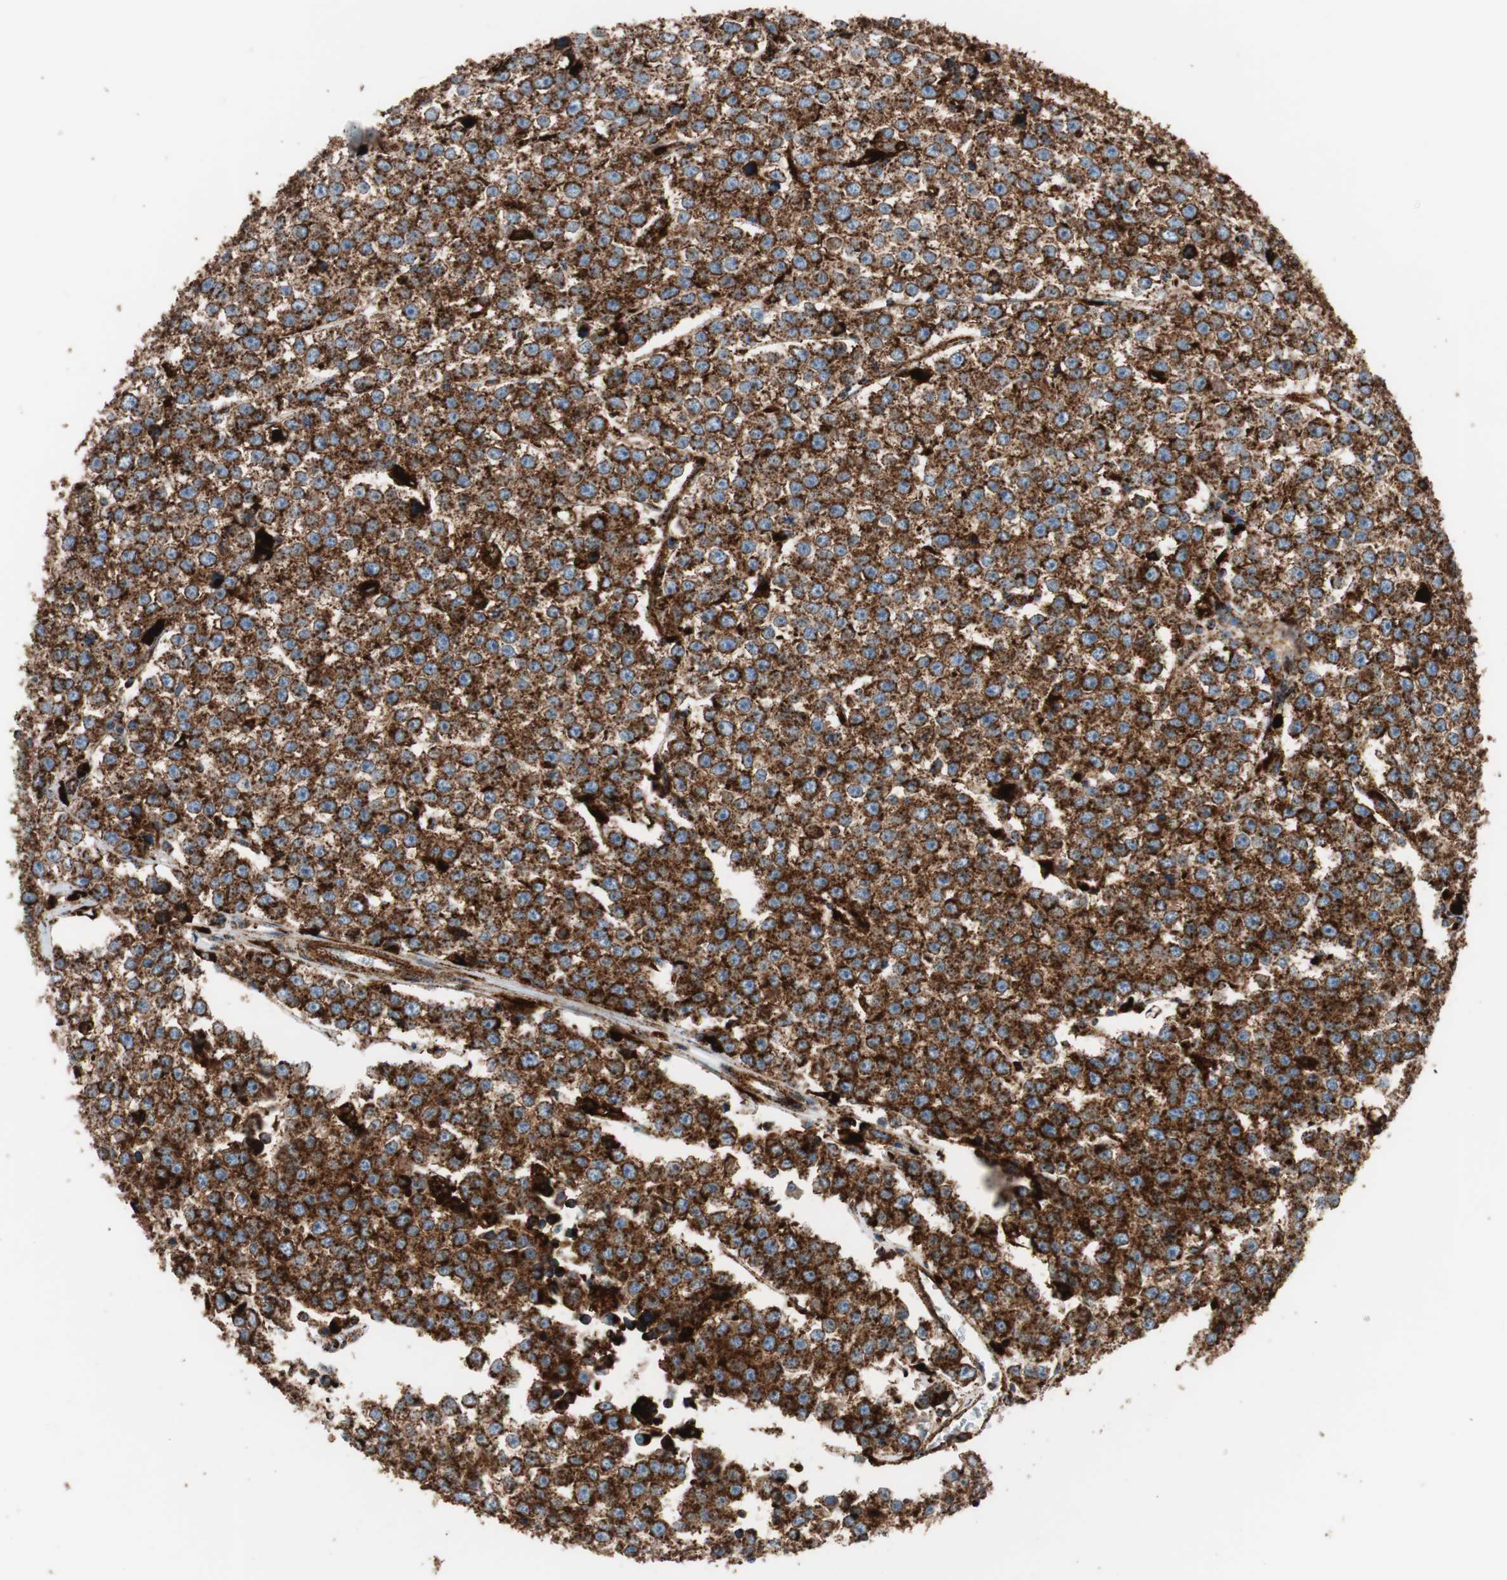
{"staining": {"intensity": "strong", "quantity": ">75%", "location": "cytoplasmic/membranous"}, "tissue": "testis cancer", "cell_type": "Tumor cells", "image_type": "cancer", "snomed": [{"axis": "morphology", "description": "Seminoma, NOS"}, {"axis": "morphology", "description": "Carcinoma, Embryonal, NOS"}, {"axis": "topography", "description": "Testis"}], "caption": "The micrograph reveals a brown stain indicating the presence of a protein in the cytoplasmic/membranous of tumor cells in embryonal carcinoma (testis).", "gene": "LAMP1", "patient": {"sex": "male", "age": 52}}